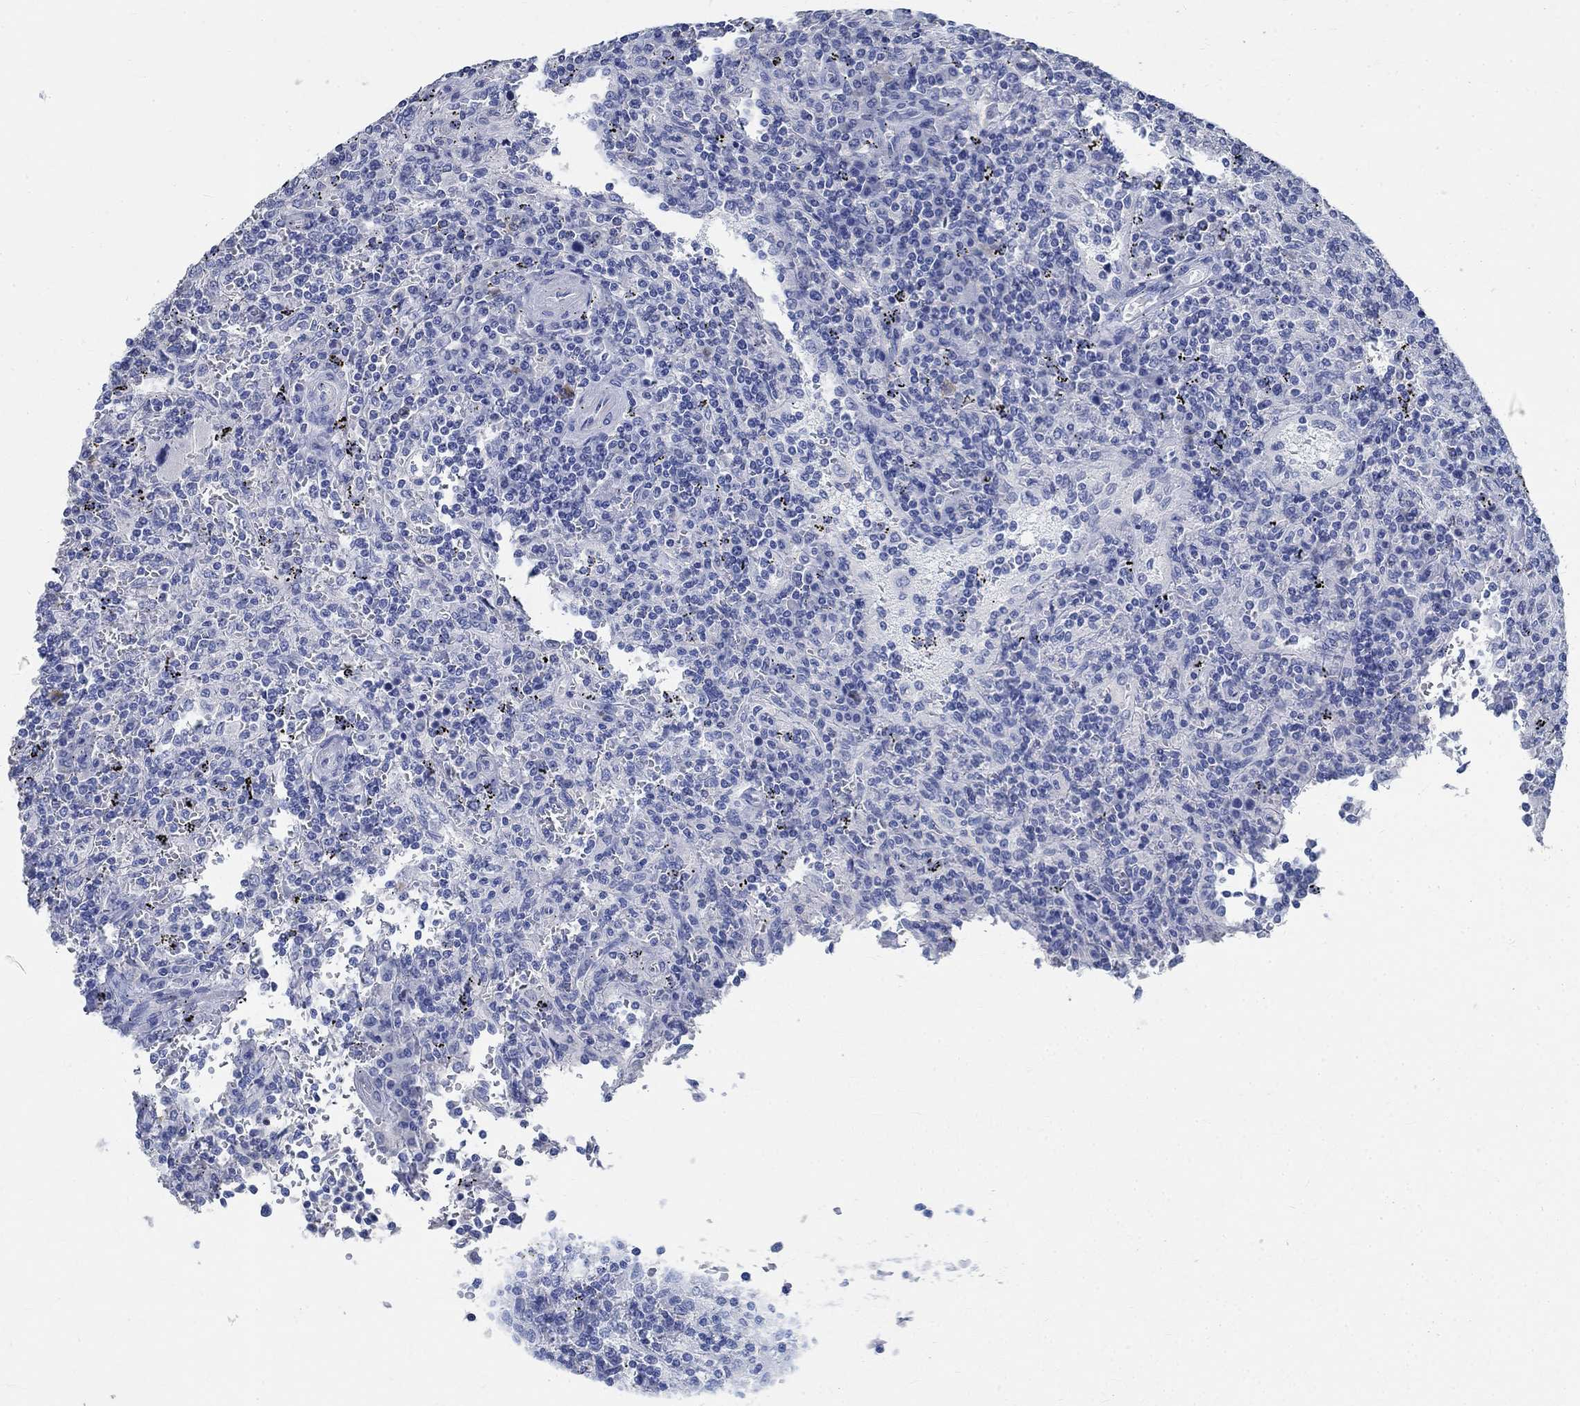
{"staining": {"intensity": "negative", "quantity": "none", "location": "none"}, "tissue": "lymphoma", "cell_type": "Tumor cells", "image_type": "cancer", "snomed": [{"axis": "morphology", "description": "Malignant lymphoma, non-Hodgkin's type, Low grade"}, {"axis": "topography", "description": "Spleen"}], "caption": "Tumor cells show no significant staining in malignant lymphoma, non-Hodgkin's type (low-grade). (DAB immunohistochemistry visualized using brightfield microscopy, high magnification).", "gene": "PRX", "patient": {"sex": "male", "age": 62}}